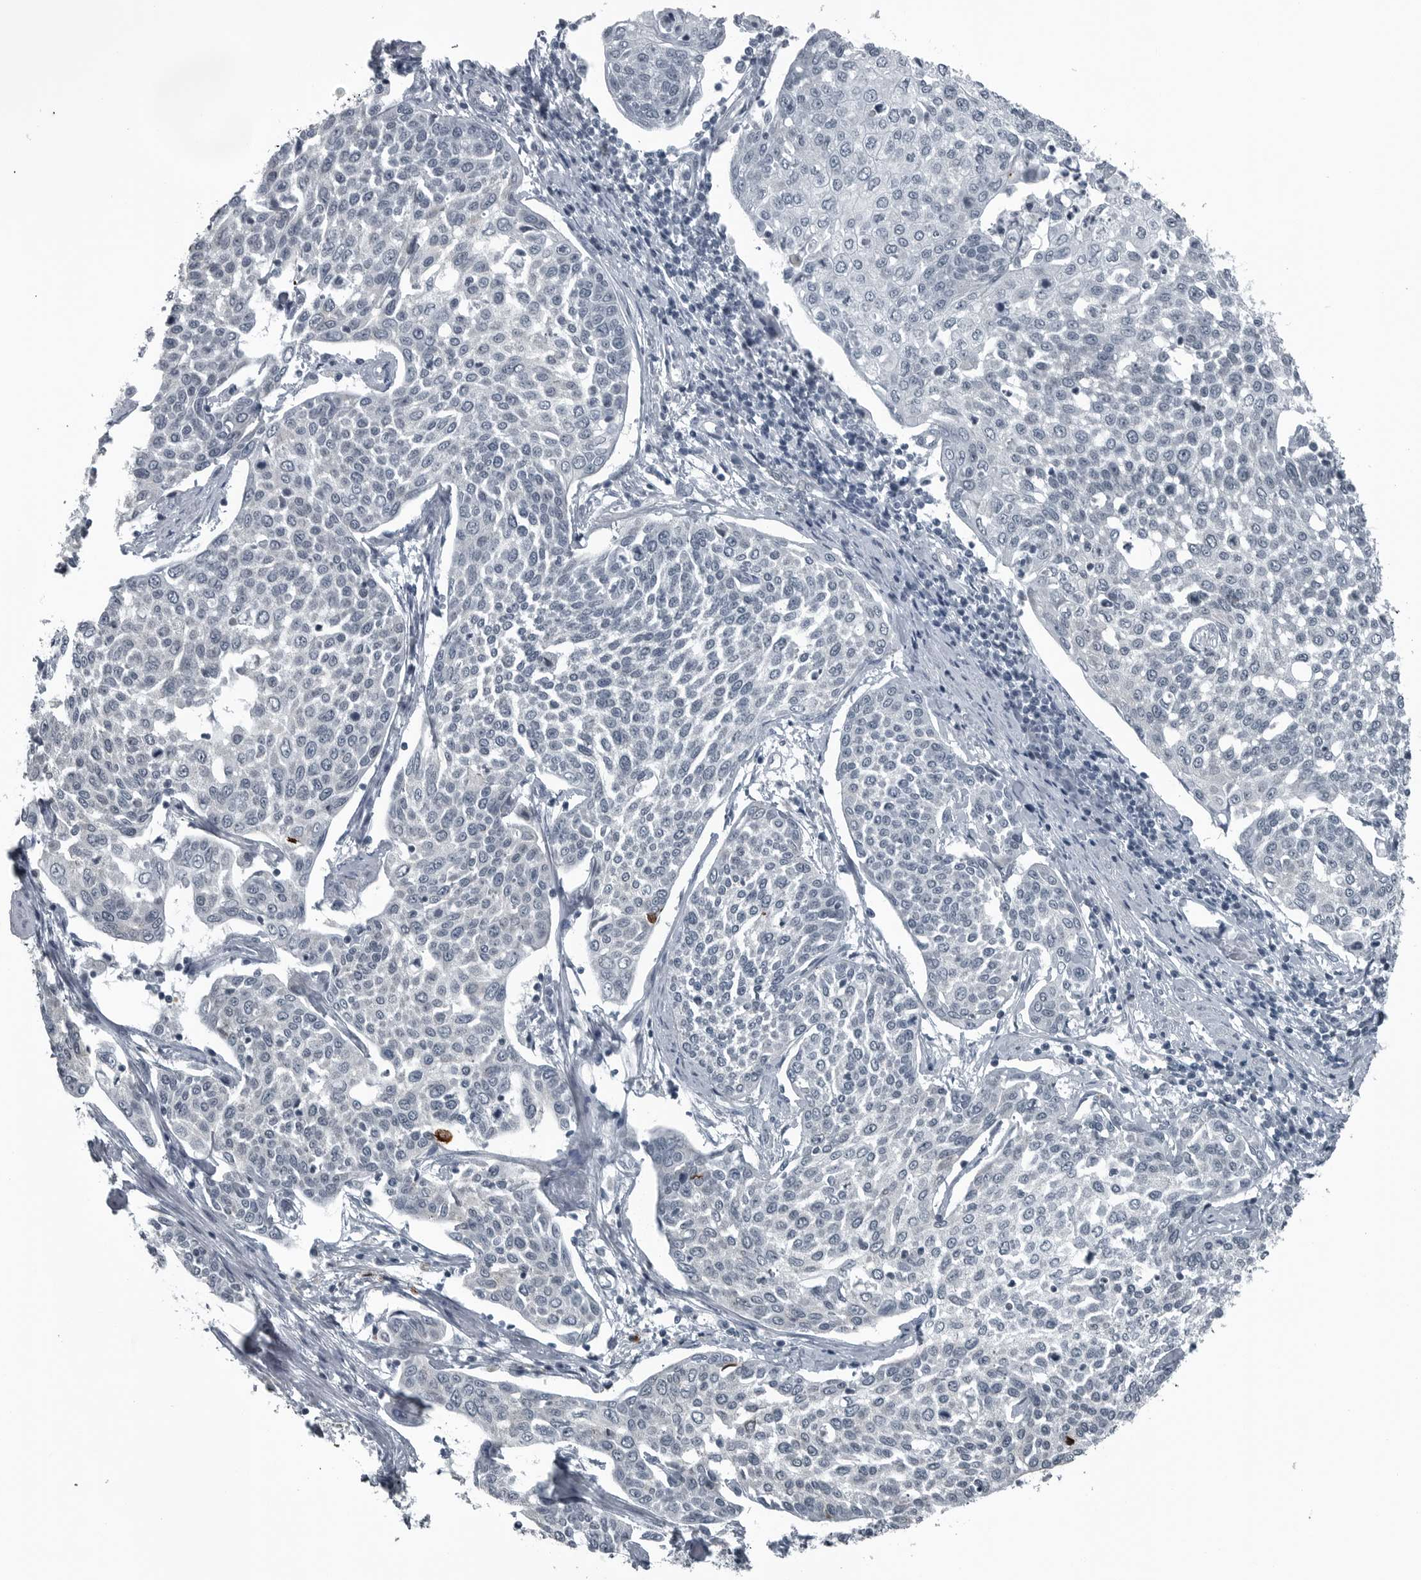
{"staining": {"intensity": "negative", "quantity": "none", "location": "none"}, "tissue": "cervical cancer", "cell_type": "Tumor cells", "image_type": "cancer", "snomed": [{"axis": "morphology", "description": "Squamous cell carcinoma, NOS"}, {"axis": "topography", "description": "Cervix"}], "caption": "Immunohistochemical staining of cervical cancer (squamous cell carcinoma) demonstrates no significant positivity in tumor cells. (DAB immunohistochemistry visualized using brightfield microscopy, high magnification).", "gene": "GAK", "patient": {"sex": "female", "age": 34}}